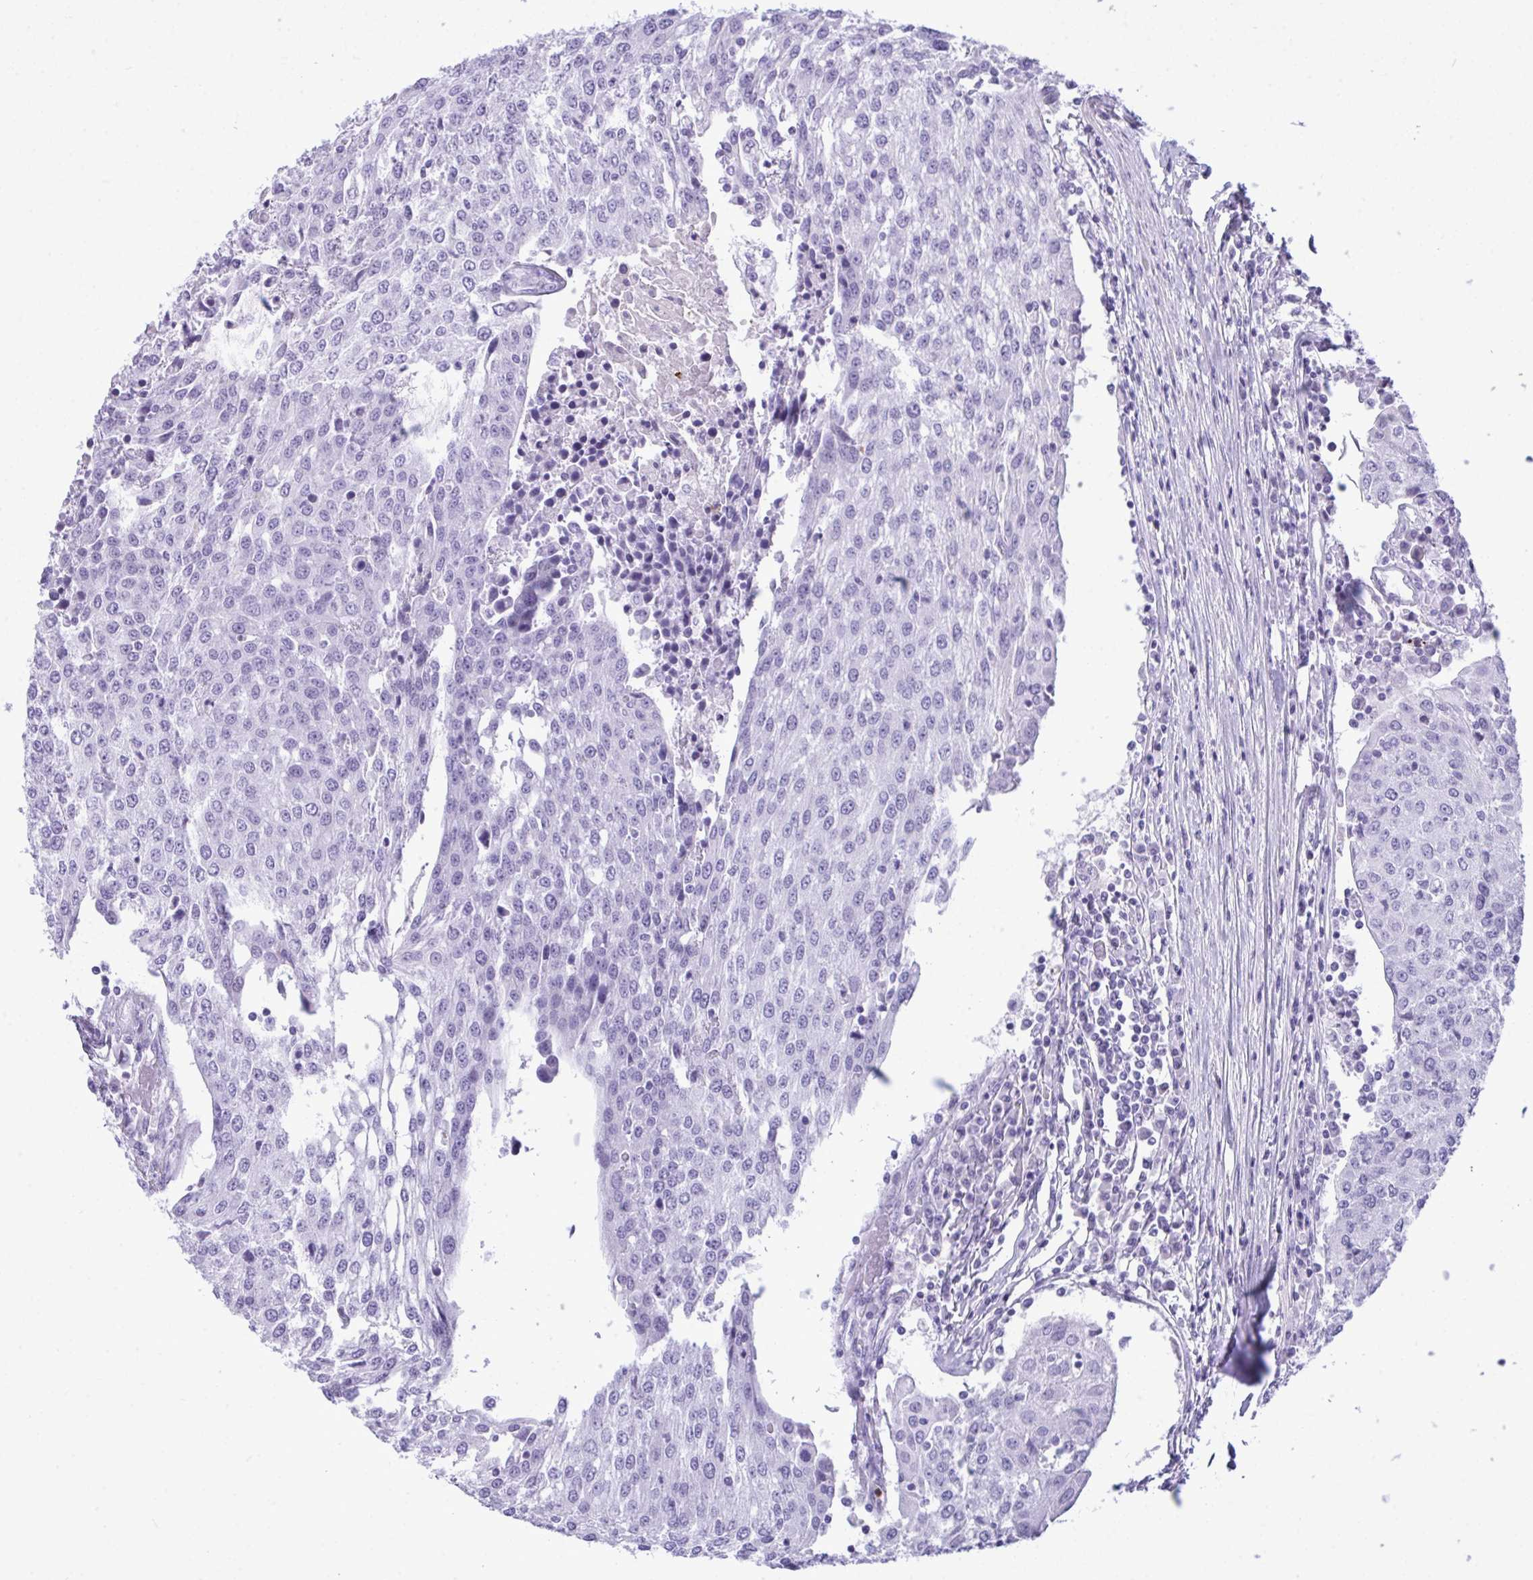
{"staining": {"intensity": "negative", "quantity": "none", "location": "none"}, "tissue": "urothelial cancer", "cell_type": "Tumor cells", "image_type": "cancer", "snomed": [{"axis": "morphology", "description": "Urothelial carcinoma, High grade"}, {"axis": "topography", "description": "Urinary bladder"}], "caption": "DAB (3,3'-diaminobenzidine) immunohistochemical staining of urothelial cancer reveals no significant staining in tumor cells.", "gene": "ARHGAP42", "patient": {"sex": "female", "age": 85}}